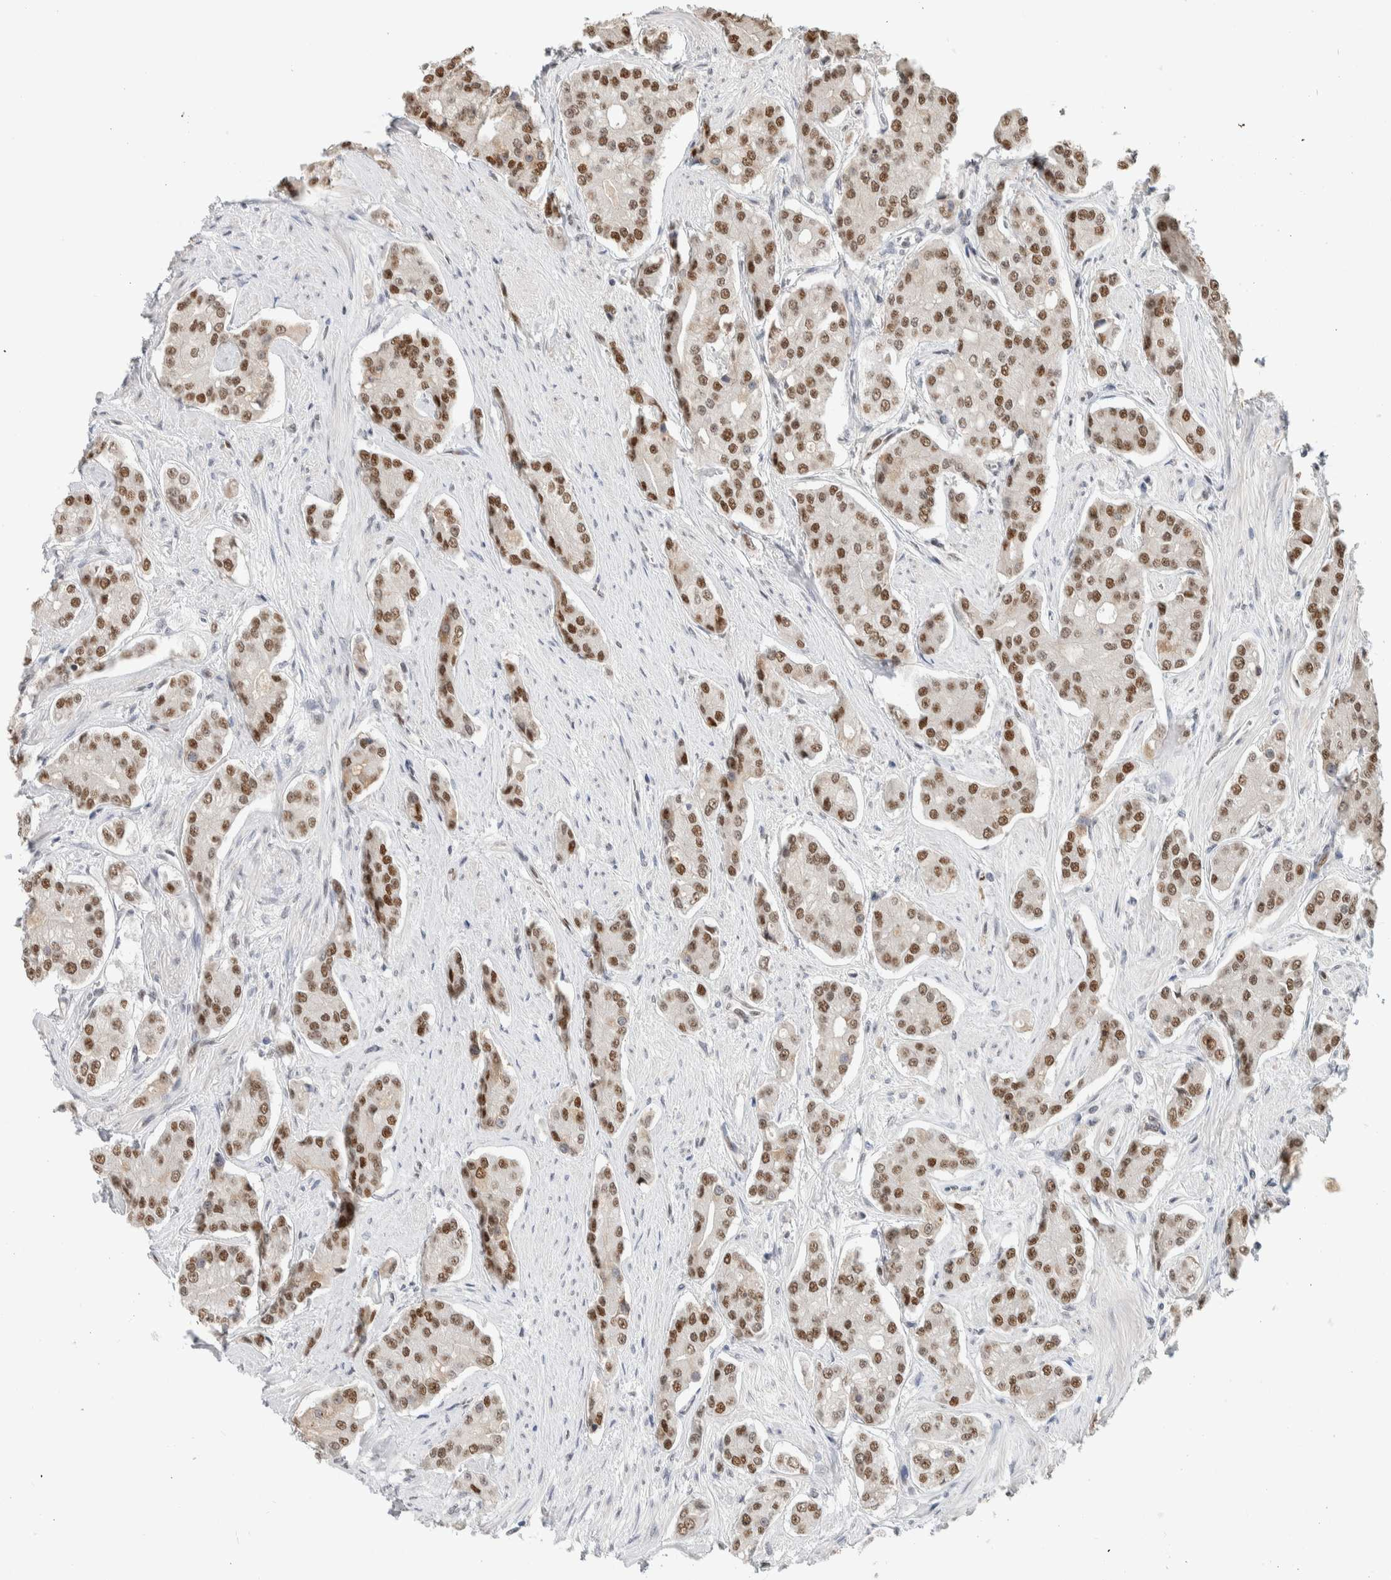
{"staining": {"intensity": "moderate", "quantity": ">75%", "location": "nuclear"}, "tissue": "prostate cancer", "cell_type": "Tumor cells", "image_type": "cancer", "snomed": [{"axis": "morphology", "description": "Adenocarcinoma, High grade"}, {"axis": "topography", "description": "Prostate"}], "caption": "A brown stain highlights moderate nuclear staining of a protein in human prostate cancer tumor cells. The staining was performed using DAB (3,3'-diaminobenzidine) to visualize the protein expression in brown, while the nuclei were stained in blue with hematoxylin (Magnification: 20x).", "gene": "PUS7", "patient": {"sex": "male", "age": 71}}